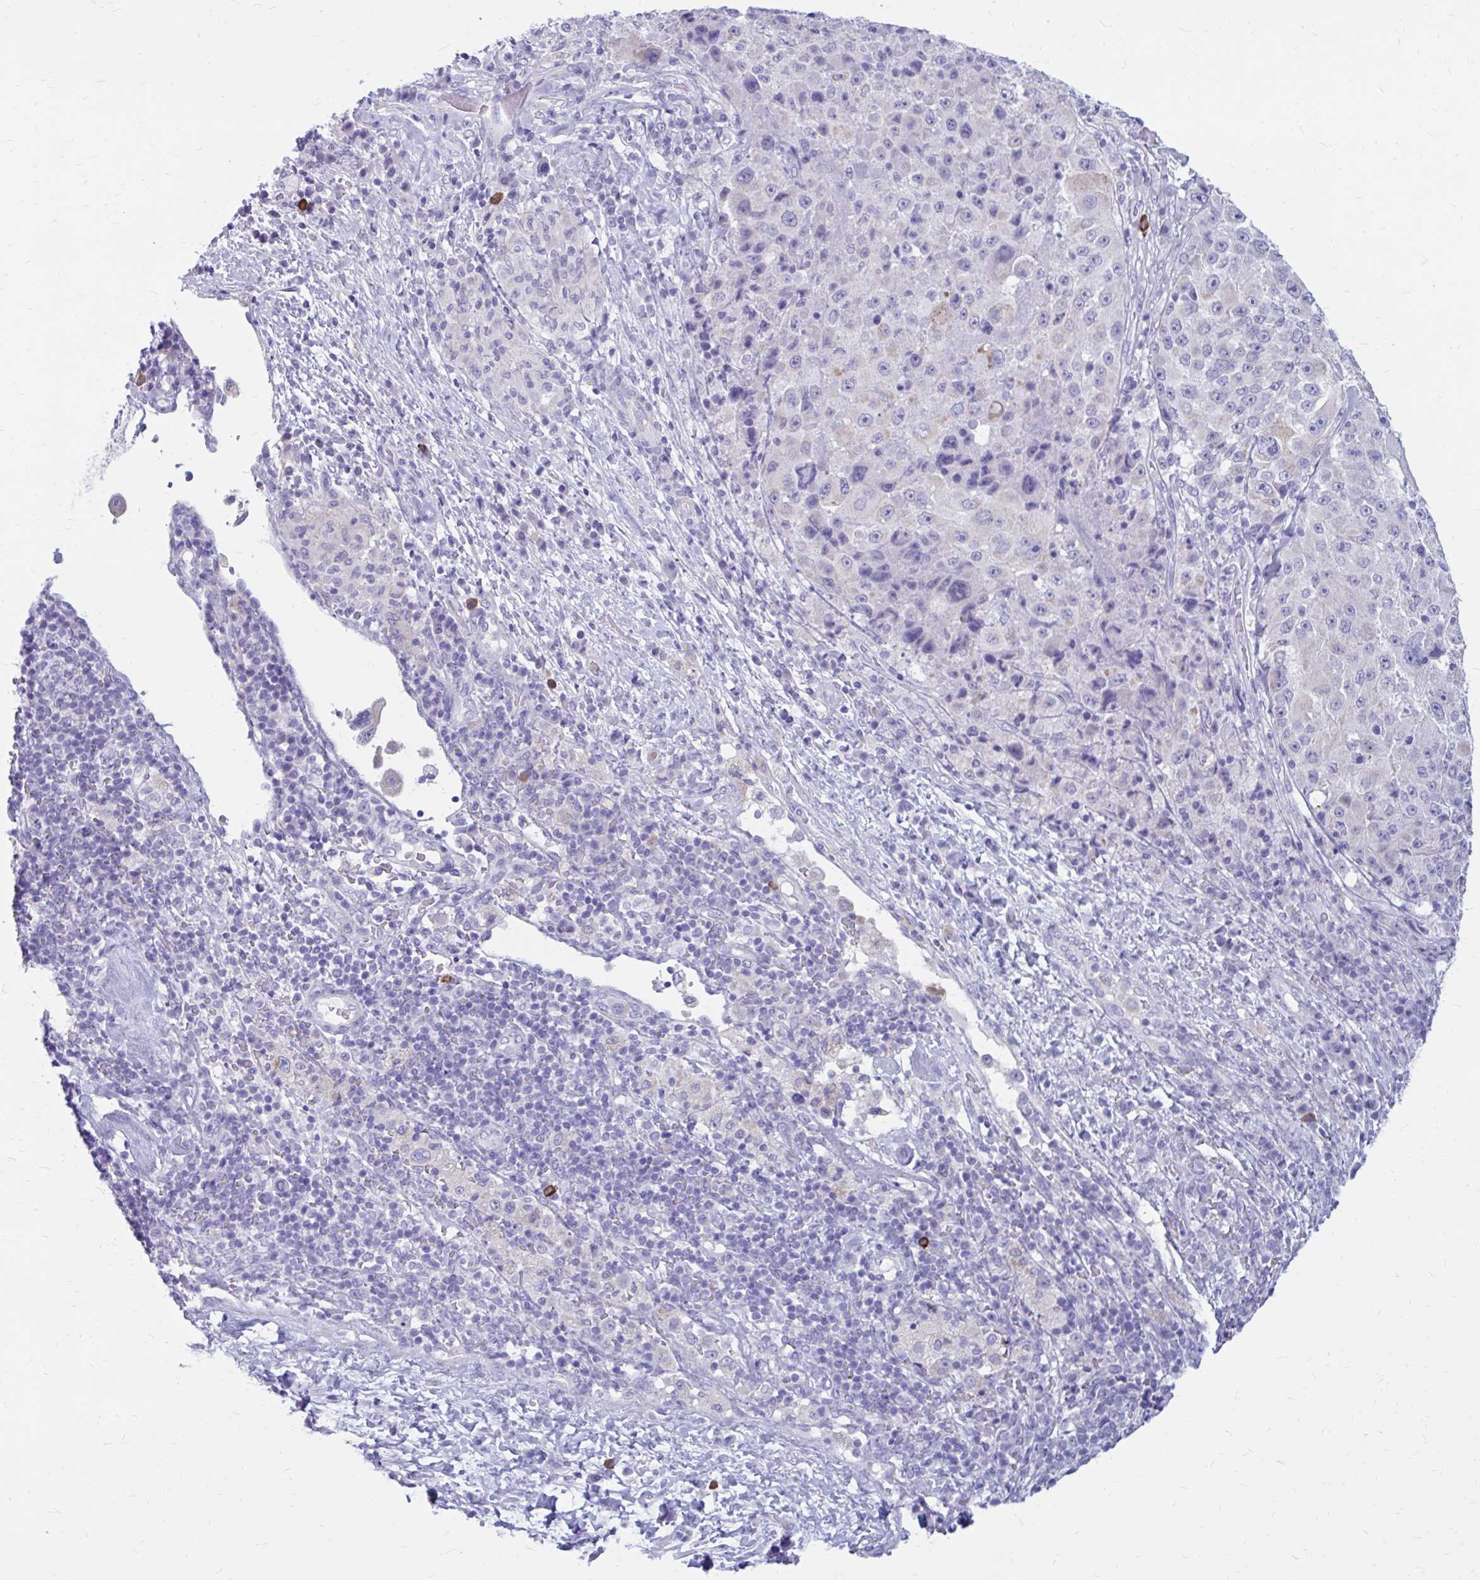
{"staining": {"intensity": "negative", "quantity": "none", "location": "none"}, "tissue": "melanoma", "cell_type": "Tumor cells", "image_type": "cancer", "snomed": [{"axis": "morphology", "description": "Malignant melanoma, Metastatic site"}, {"axis": "topography", "description": "Lymph node"}], "caption": "A high-resolution image shows IHC staining of melanoma, which exhibits no significant staining in tumor cells.", "gene": "IGSF5", "patient": {"sex": "male", "age": 62}}